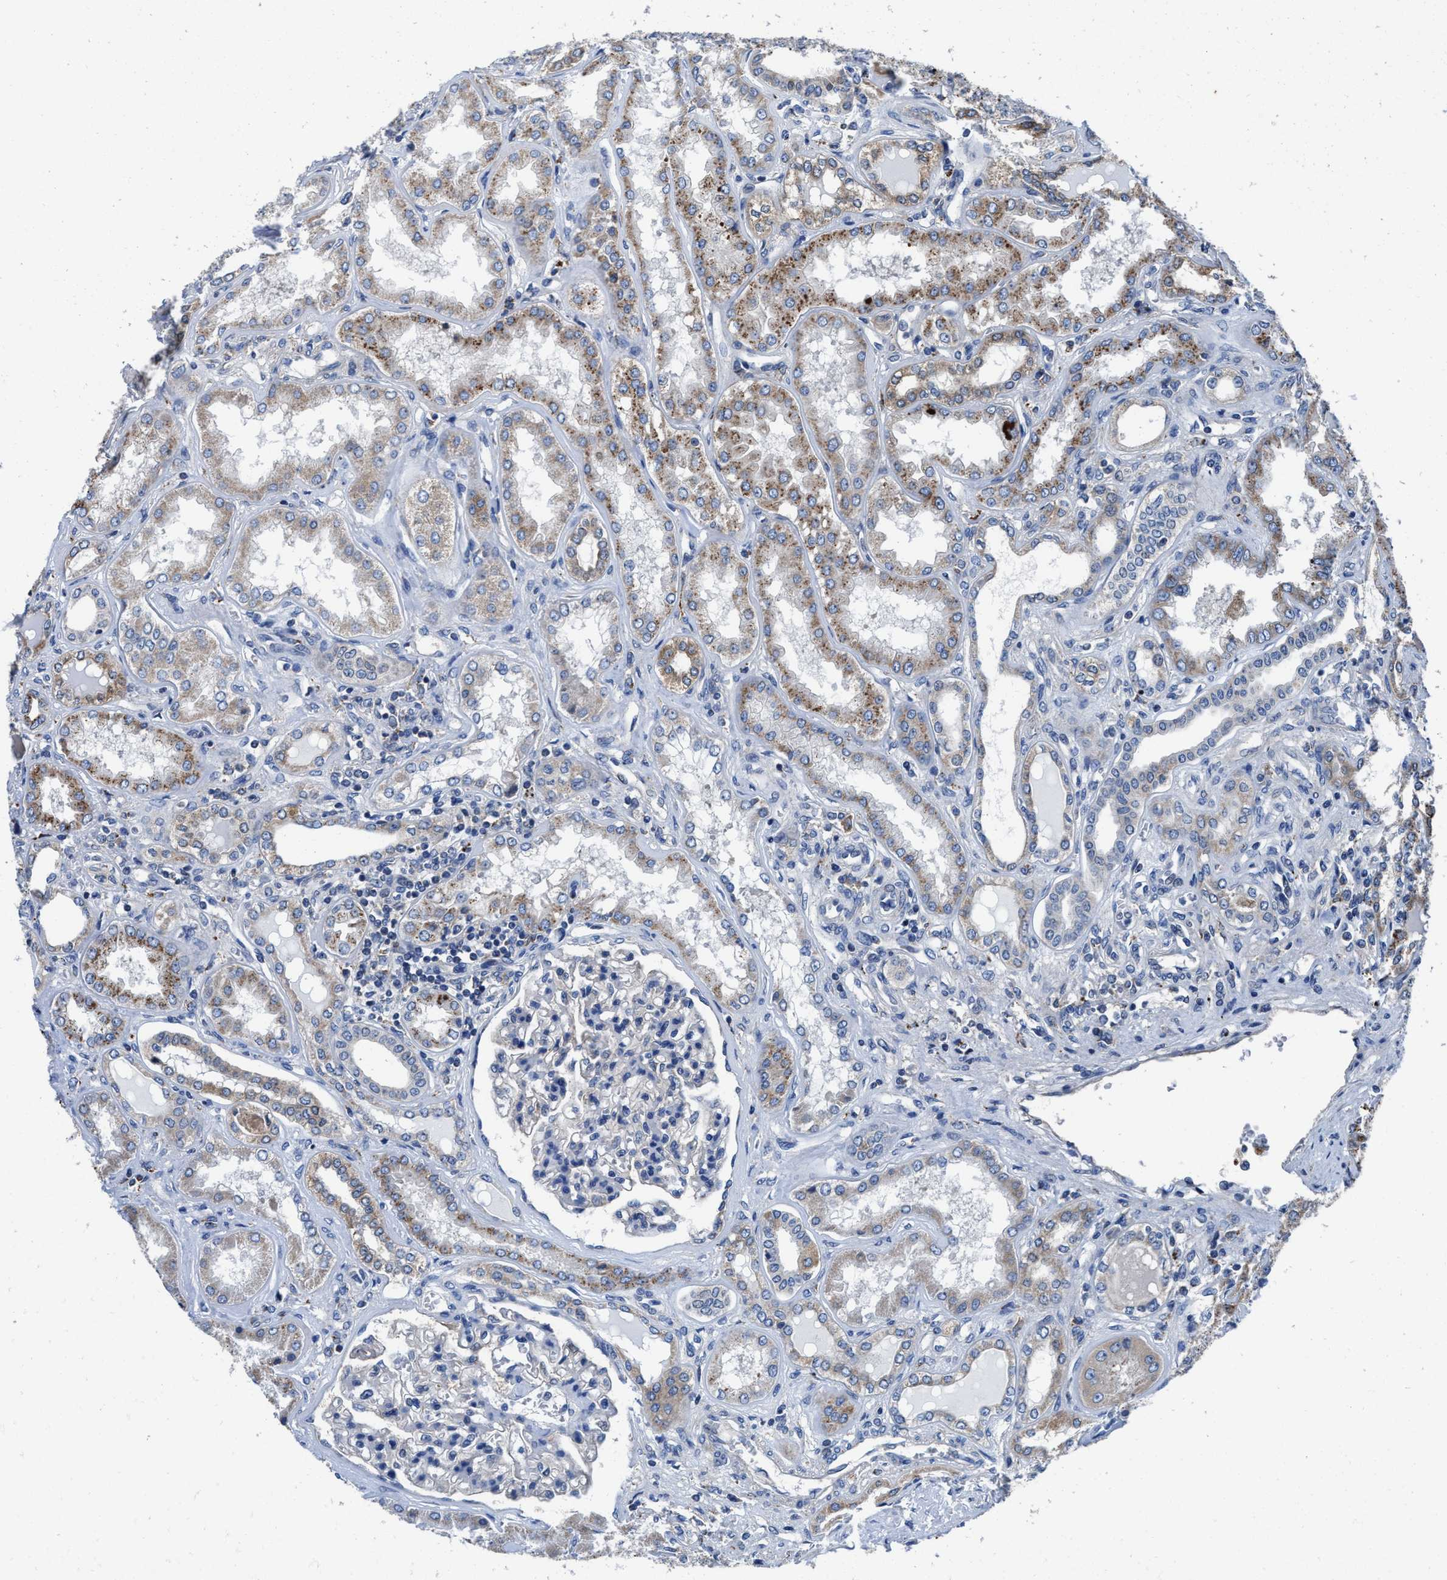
{"staining": {"intensity": "weak", "quantity": "<25%", "location": "cytoplasmic/membranous"}, "tissue": "kidney", "cell_type": "Cells in glomeruli", "image_type": "normal", "snomed": [{"axis": "morphology", "description": "Normal tissue, NOS"}, {"axis": "topography", "description": "Kidney"}], "caption": "An immunohistochemistry micrograph of unremarkable kidney is shown. There is no staining in cells in glomeruli of kidney.", "gene": "TMEM30A", "patient": {"sex": "female", "age": 56}}